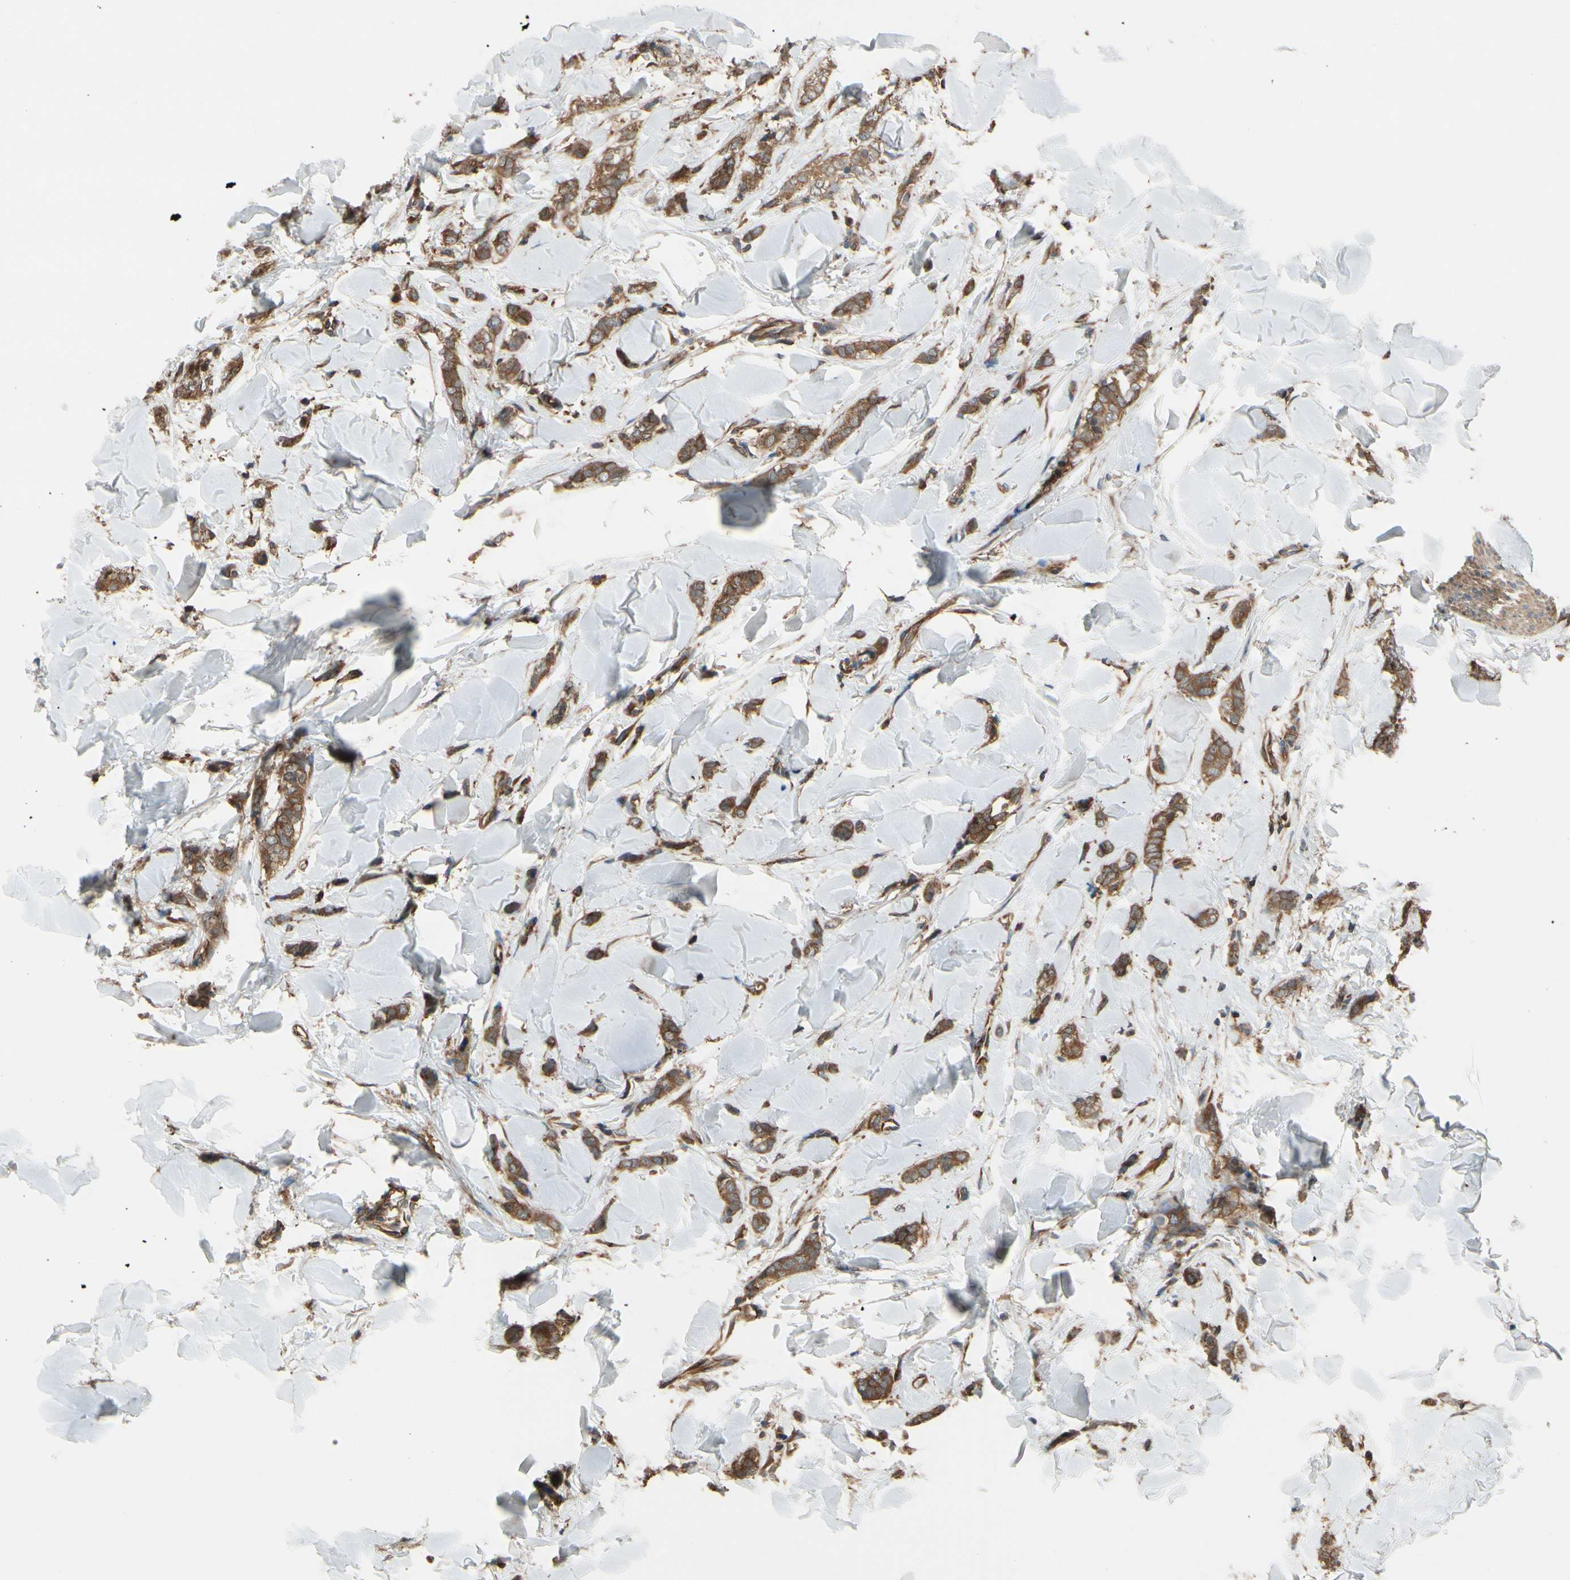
{"staining": {"intensity": "moderate", "quantity": ">75%", "location": "cytoplasmic/membranous"}, "tissue": "breast cancer", "cell_type": "Tumor cells", "image_type": "cancer", "snomed": [{"axis": "morphology", "description": "Lobular carcinoma"}, {"axis": "topography", "description": "Skin"}, {"axis": "topography", "description": "Breast"}], "caption": "Immunohistochemistry (IHC) of human breast cancer demonstrates medium levels of moderate cytoplasmic/membranous staining in approximately >75% of tumor cells.", "gene": "EPS15", "patient": {"sex": "female", "age": 46}}